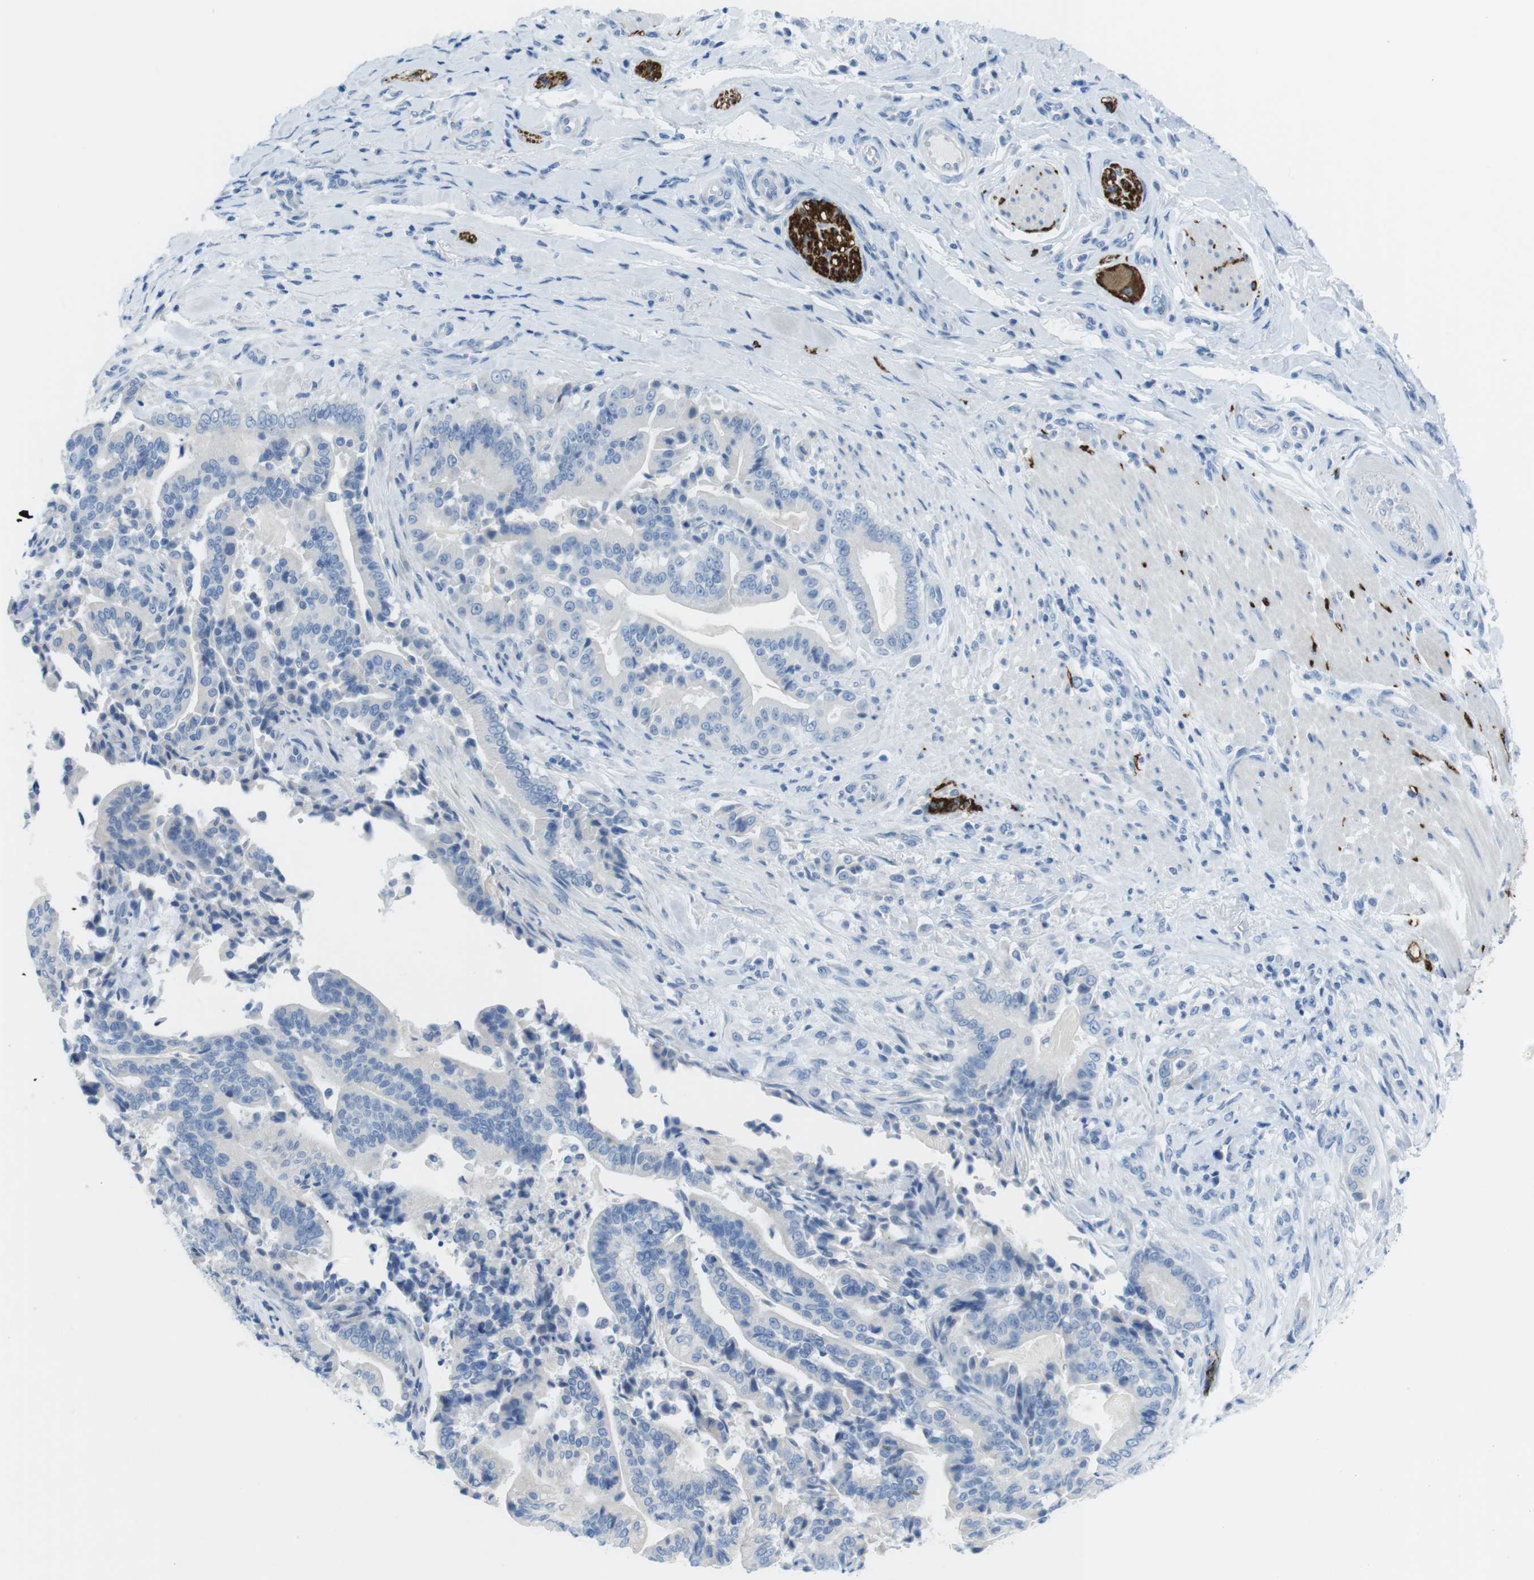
{"staining": {"intensity": "negative", "quantity": "none", "location": "none"}, "tissue": "pancreatic cancer", "cell_type": "Tumor cells", "image_type": "cancer", "snomed": [{"axis": "morphology", "description": "Normal tissue, NOS"}, {"axis": "morphology", "description": "Adenocarcinoma, NOS"}, {"axis": "topography", "description": "Pancreas"}], "caption": "Immunohistochemical staining of human pancreatic cancer reveals no significant staining in tumor cells.", "gene": "GAP43", "patient": {"sex": "male", "age": 63}}